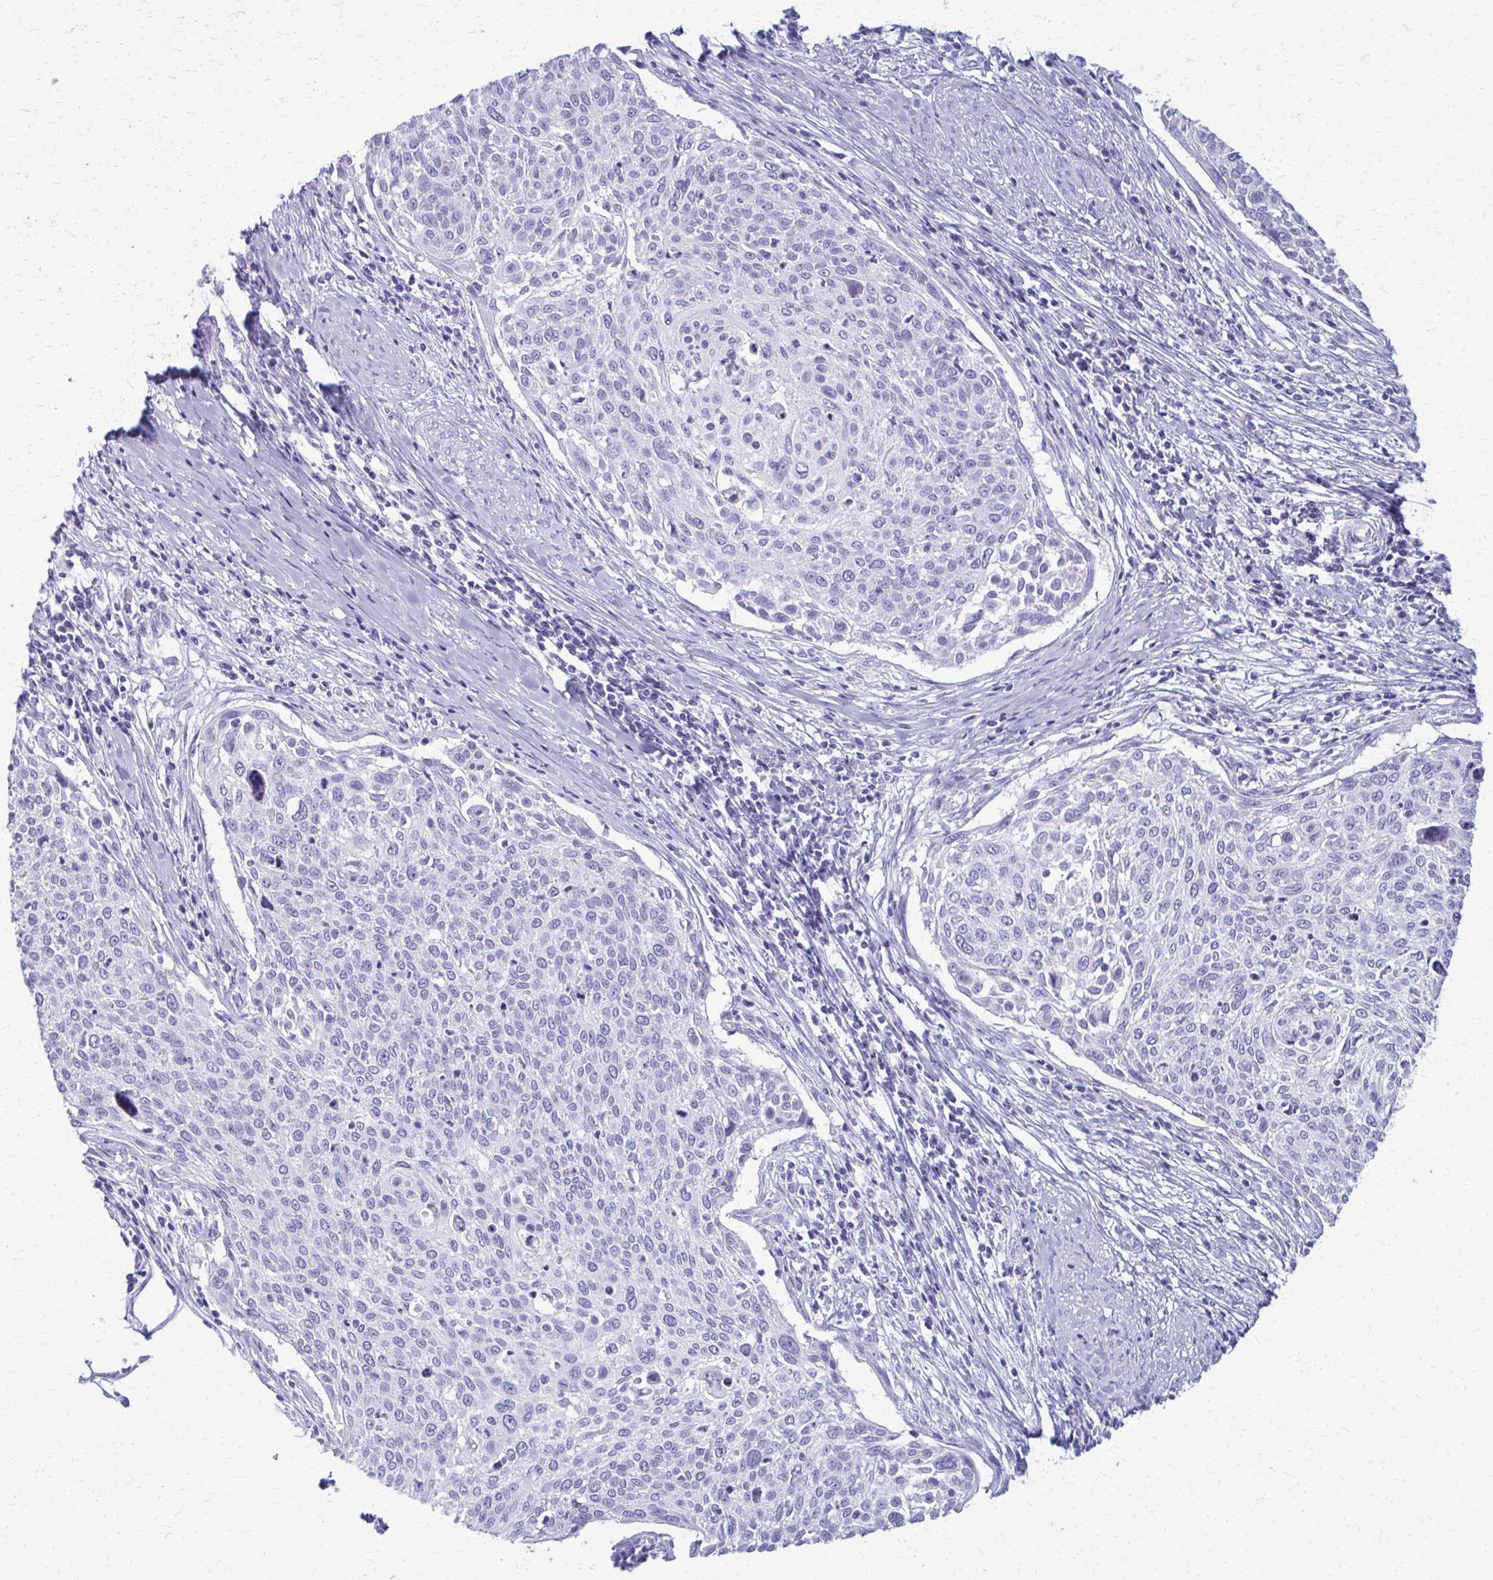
{"staining": {"intensity": "negative", "quantity": "none", "location": "none"}, "tissue": "cervical cancer", "cell_type": "Tumor cells", "image_type": "cancer", "snomed": [{"axis": "morphology", "description": "Squamous cell carcinoma, NOS"}, {"axis": "topography", "description": "Cervix"}], "caption": "Immunohistochemistry (IHC) image of cervical cancer (squamous cell carcinoma) stained for a protein (brown), which demonstrates no positivity in tumor cells.", "gene": "ACSM2B", "patient": {"sex": "female", "age": 49}}